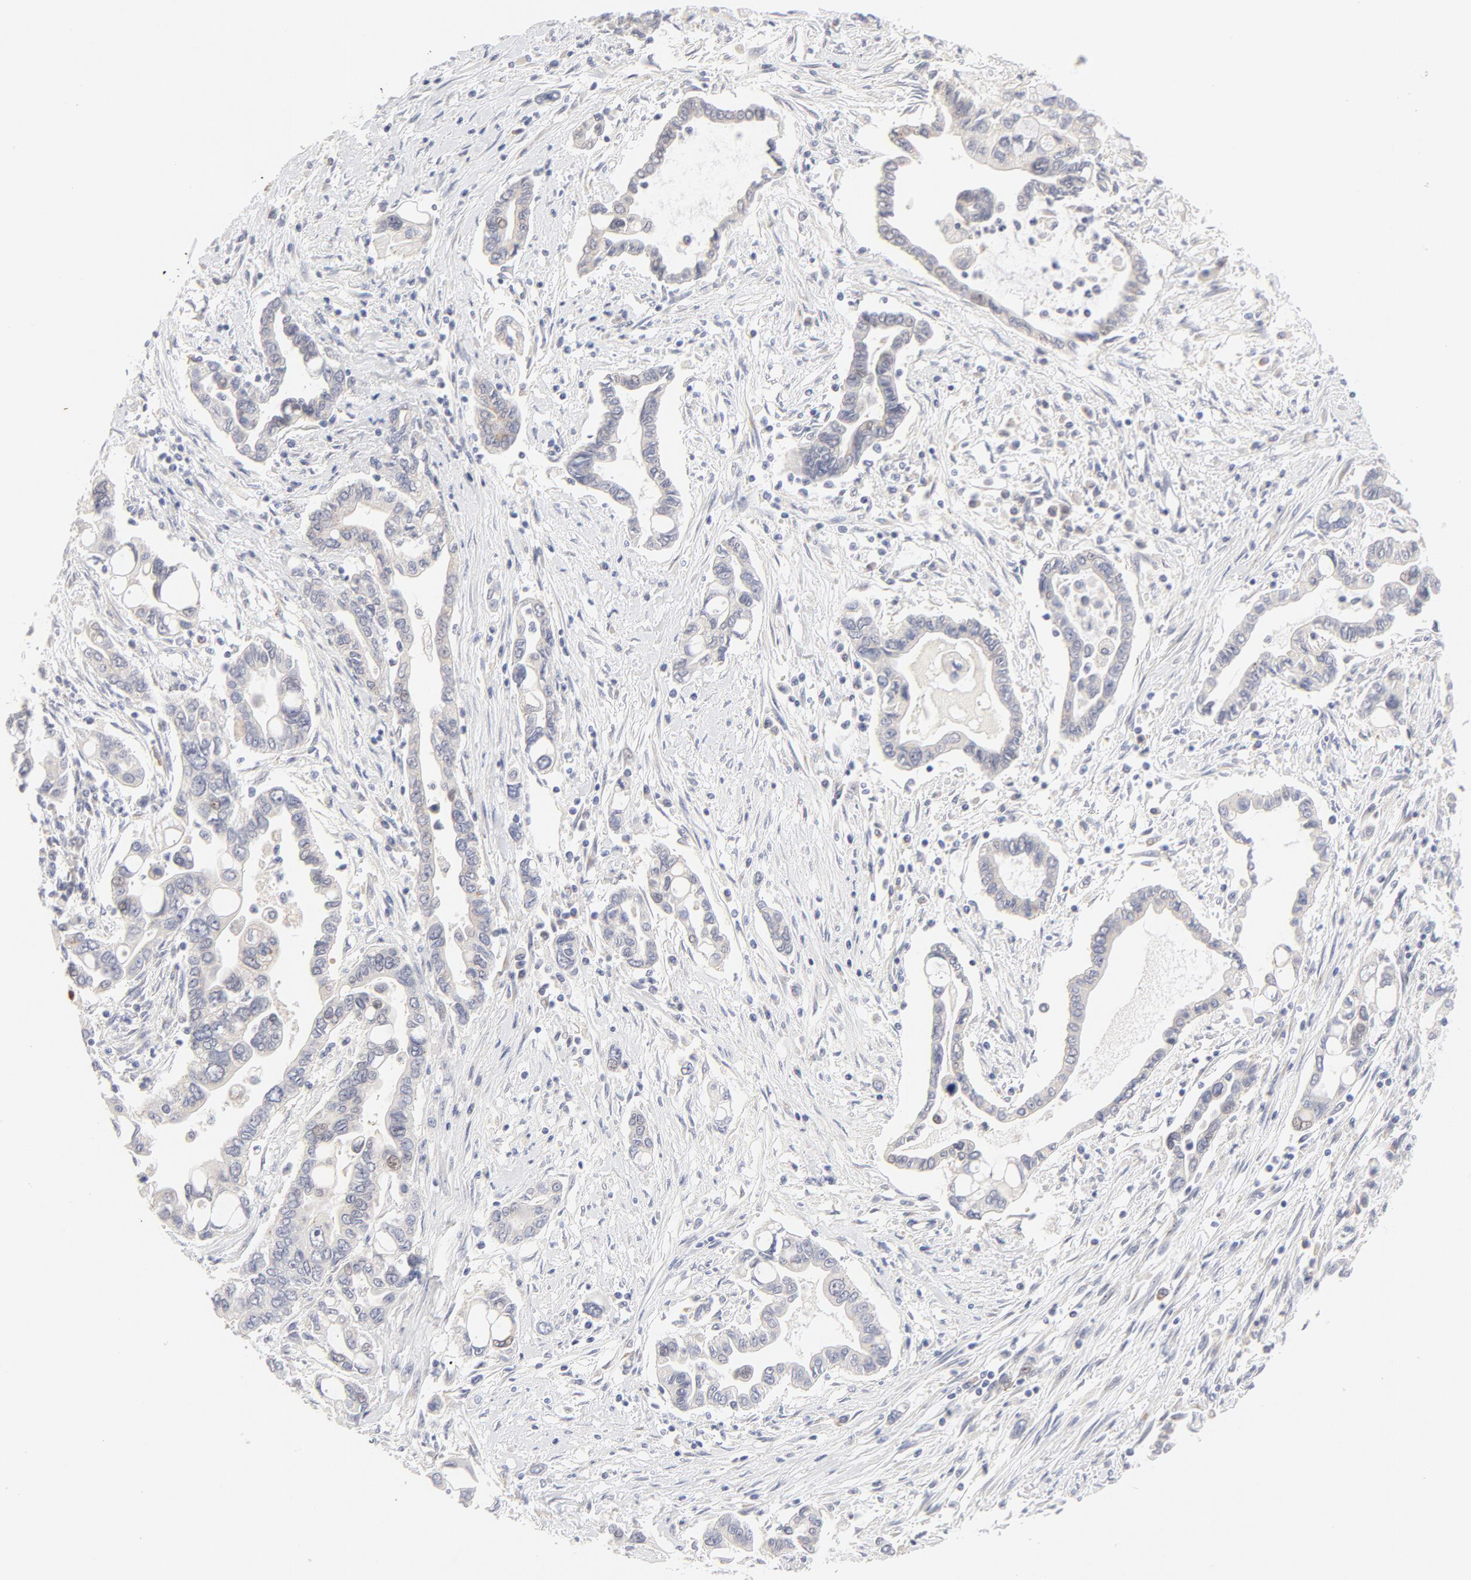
{"staining": {"intensity": "moderate", "quantity": "<25%", "location": "cytoplasmic/membranous"}, "tissue": "pancreatic cancer", "cell_type": "Tumor cells", "image_type": "cancer", "snomed": [{"axis": "morphology", "description": "Adenocarcinoma, NOS"}, {"axis": "topography", "description": "Pancreas"}], "caption": "Protein staining of pancreatic cancer tissue shows moderate cytoplasmic/membranous positivity in approximately <25% of tumor cells. Immunohistochemistry (ihc) stains the protein in brown and the nuclei are stained blue.", "gene": "NKX2-2", "patient": {"sex": "female", "age": 57}}